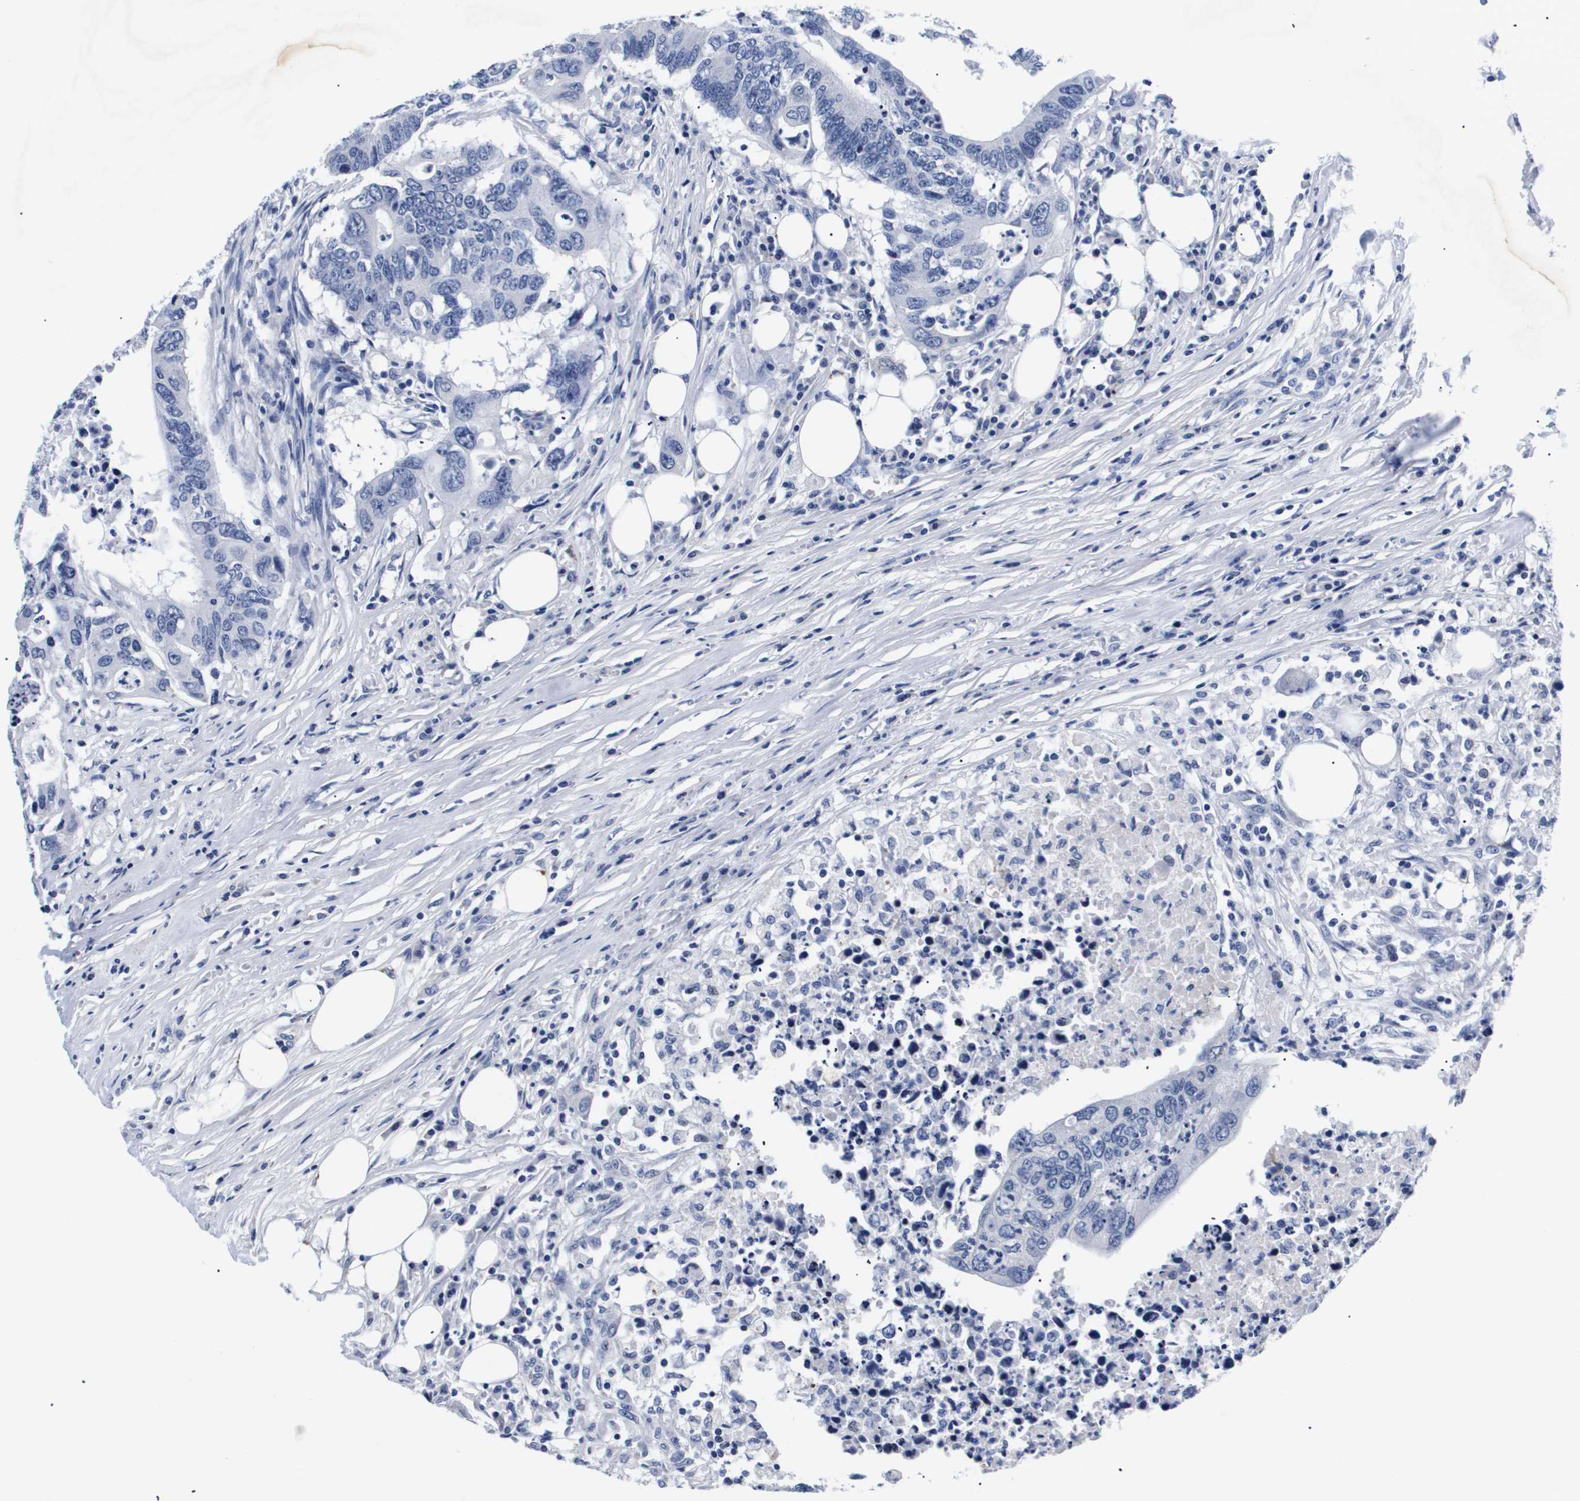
{"staining": {"intensity": "negative", "quantity": "none", "location": "none"}, "tissue": "colorectal cancer", "cell_type": "Tumor cells", "image_type": "cancer", "snomed": [{"axis": "morphology", "description": "Adenocarcinoma, NOS"}, {"axis": "topography", "description": "Colon"}], "caption": "This is an IHC photomicrograph of human colorectal adenocarcinoma. There is no expression in tumor cells.", "gene": "ATP6V0A4", "patient": {"sex": "male", "age": 71}}